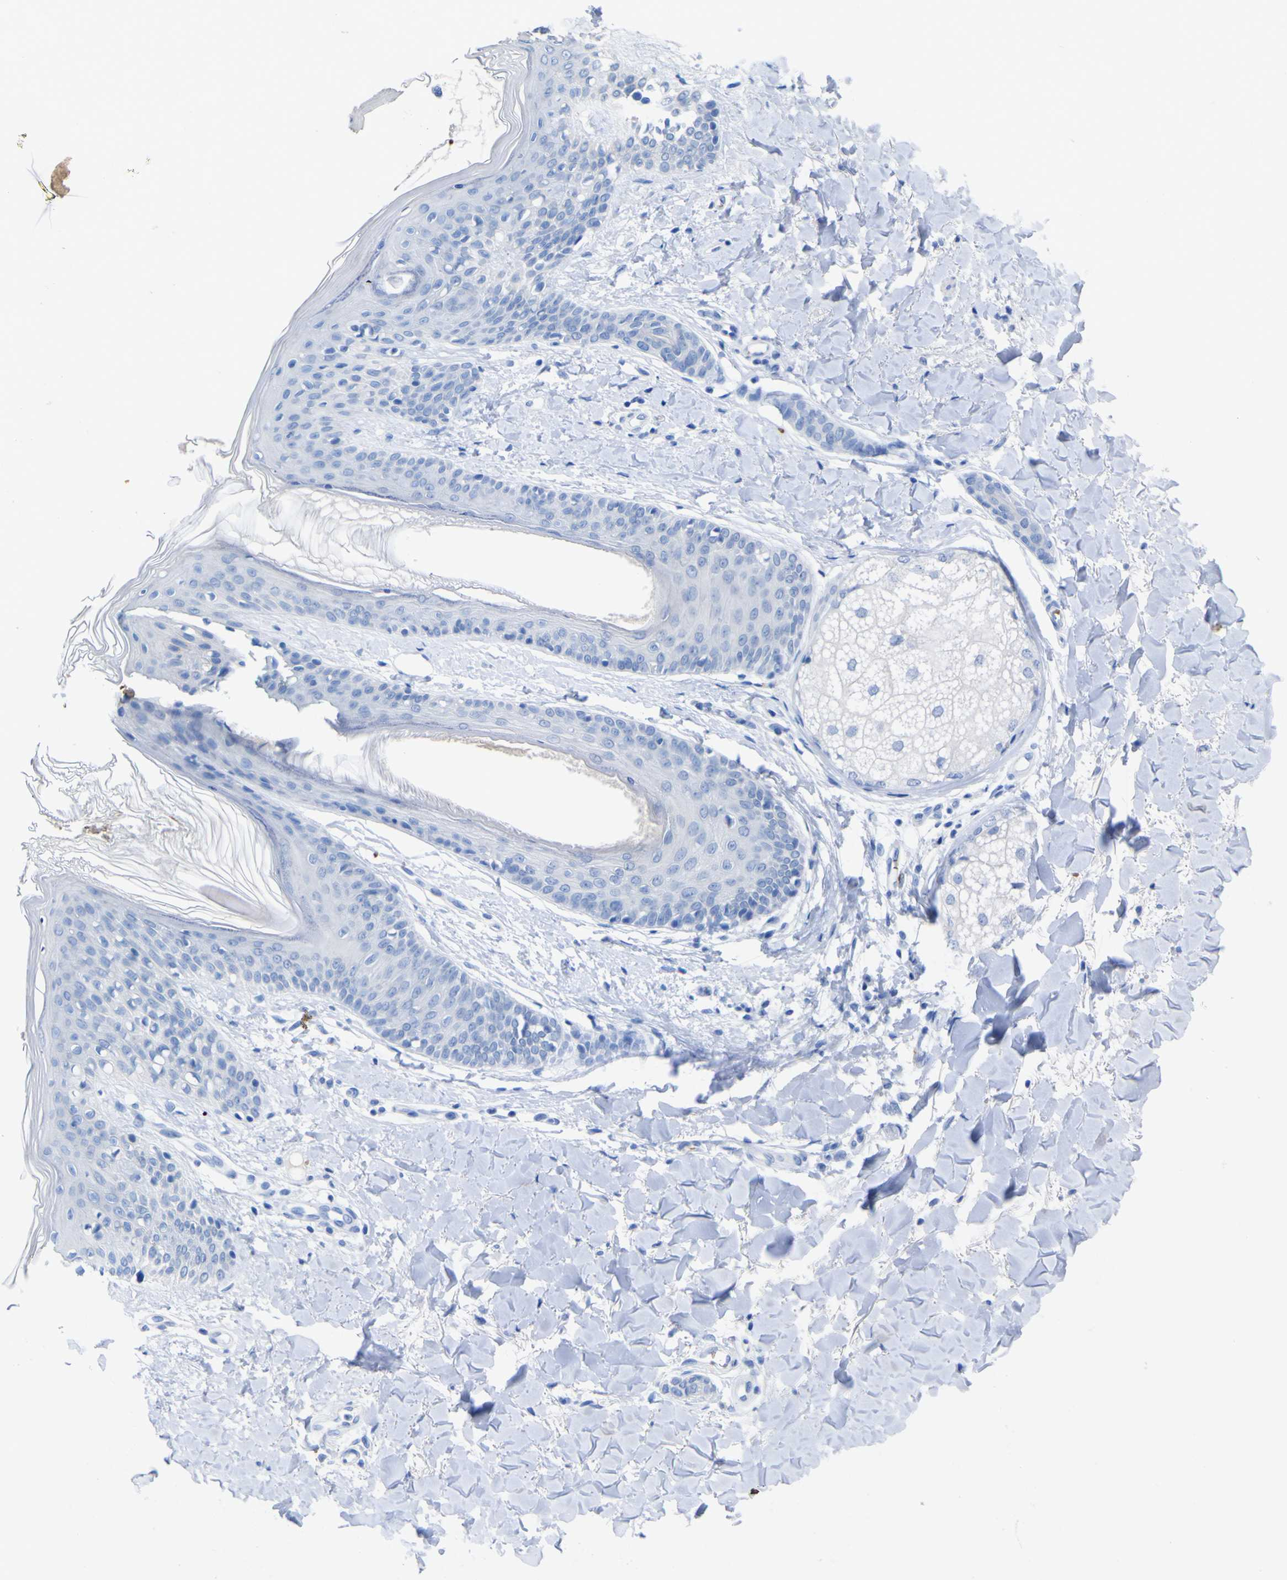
{"staining": {"intensity": "negative", "quantity": "none", "location": "none"}, "tissue": "skin", "cell_type": "Fibroblasts", "image_type": "normal", "snomed": [{"axis": "morphology", "description": "Normal tissue, NOS"}, {"axis": "topography", "description": "Skin"}], "caption": "The image demonstrates no staining of fibroblasts in benign skin. Nuclei are stained in blue.", "gene": "GCM1", "patient": {"sex": "male", "age": 16}}